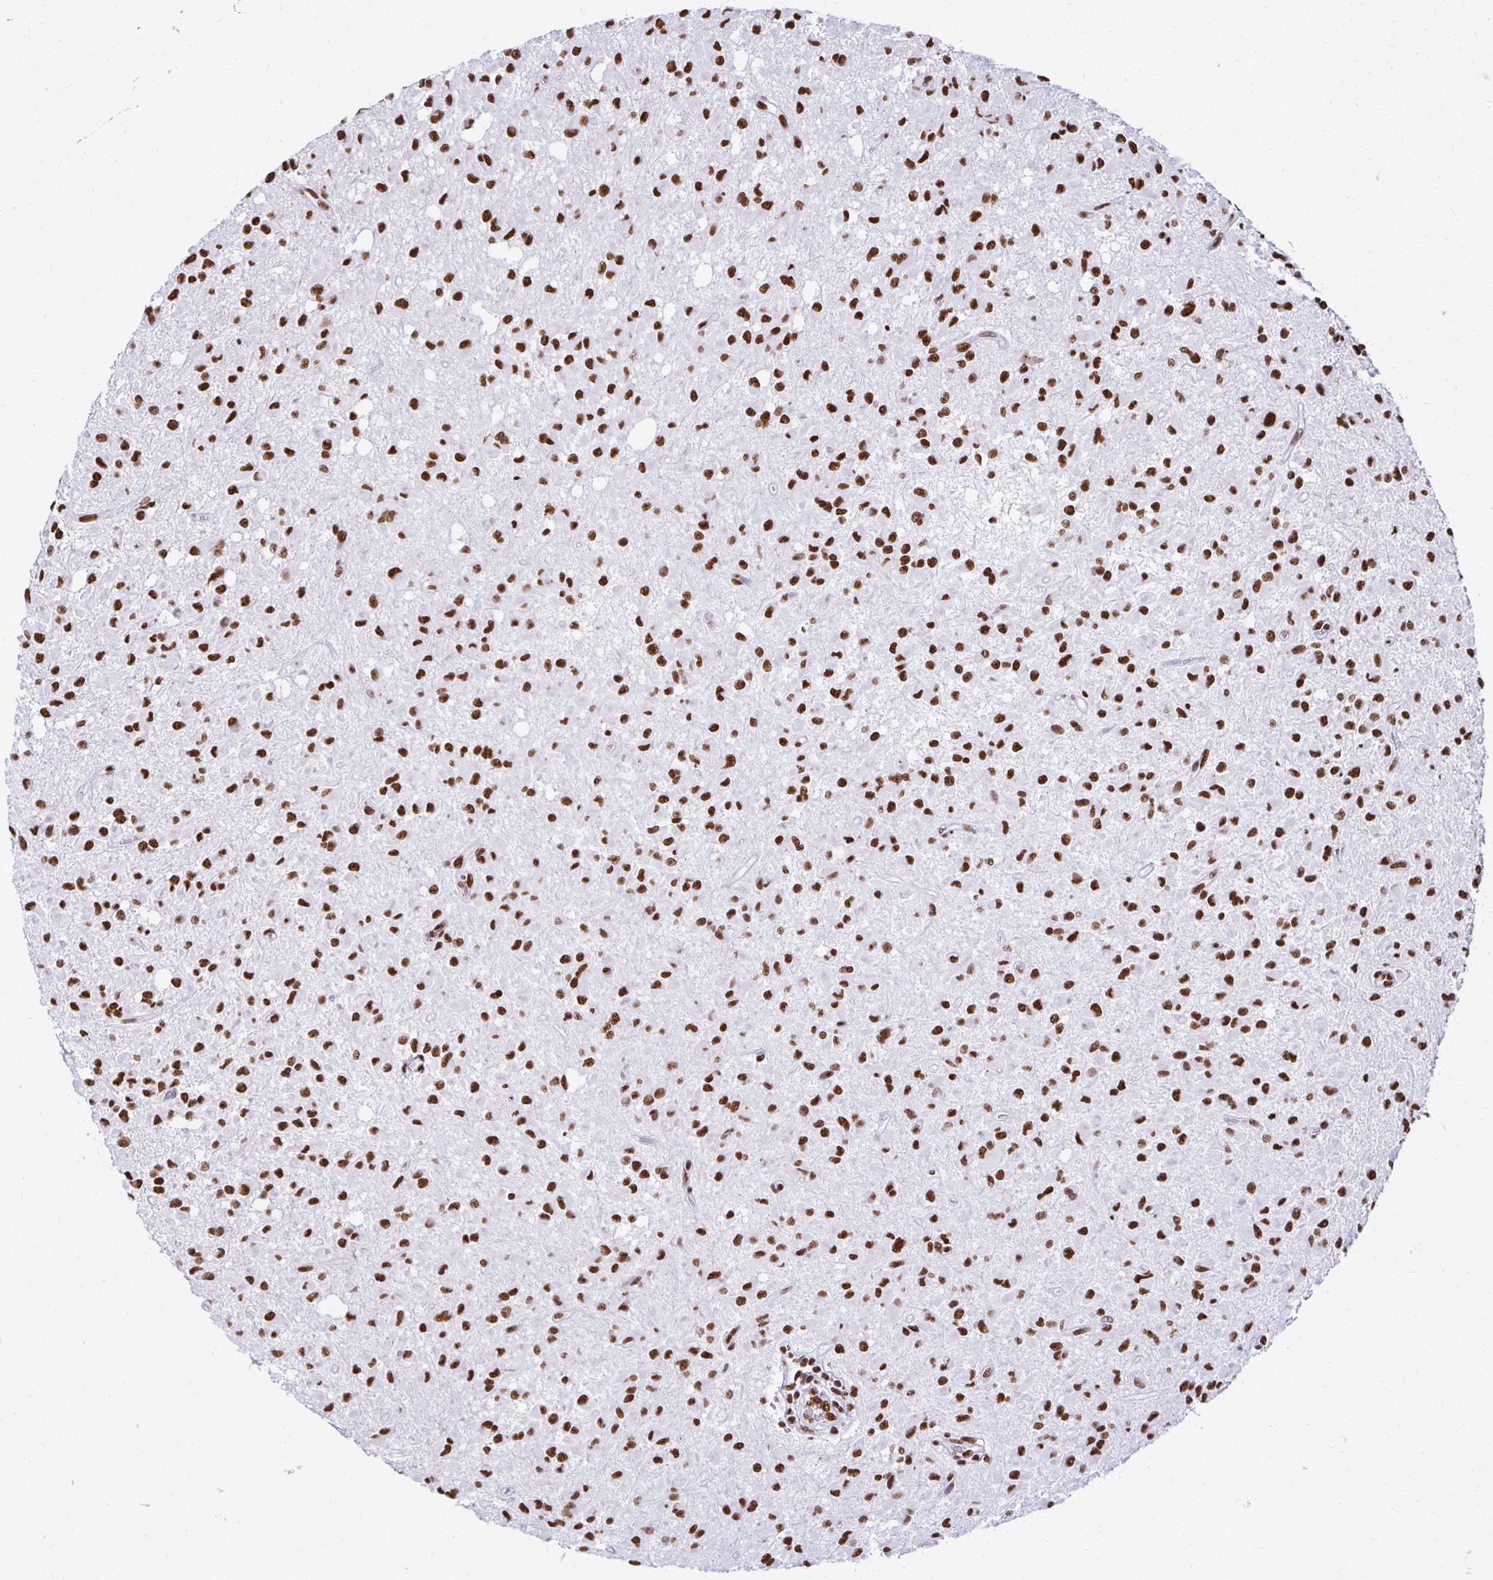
{"staining": {"intensity": "strong", "quantity": ">75%", "location": "nuclear"}, "tissue": "glioma", "cell_type": "Tumor cells", "image_type": "cancer", "snomed": [{"axis": "morphology", "description": "Glioma, malignant, Low grade"}, {"axis": "topography", "description": "Brain"}], "caption": "Protein positivity by IHC displays strong nuclear expression in about >75% of tumor cells in malignant glioma (low-grade).", "gene": "NONO", "patient": {"sex": "female", "age": 33}}